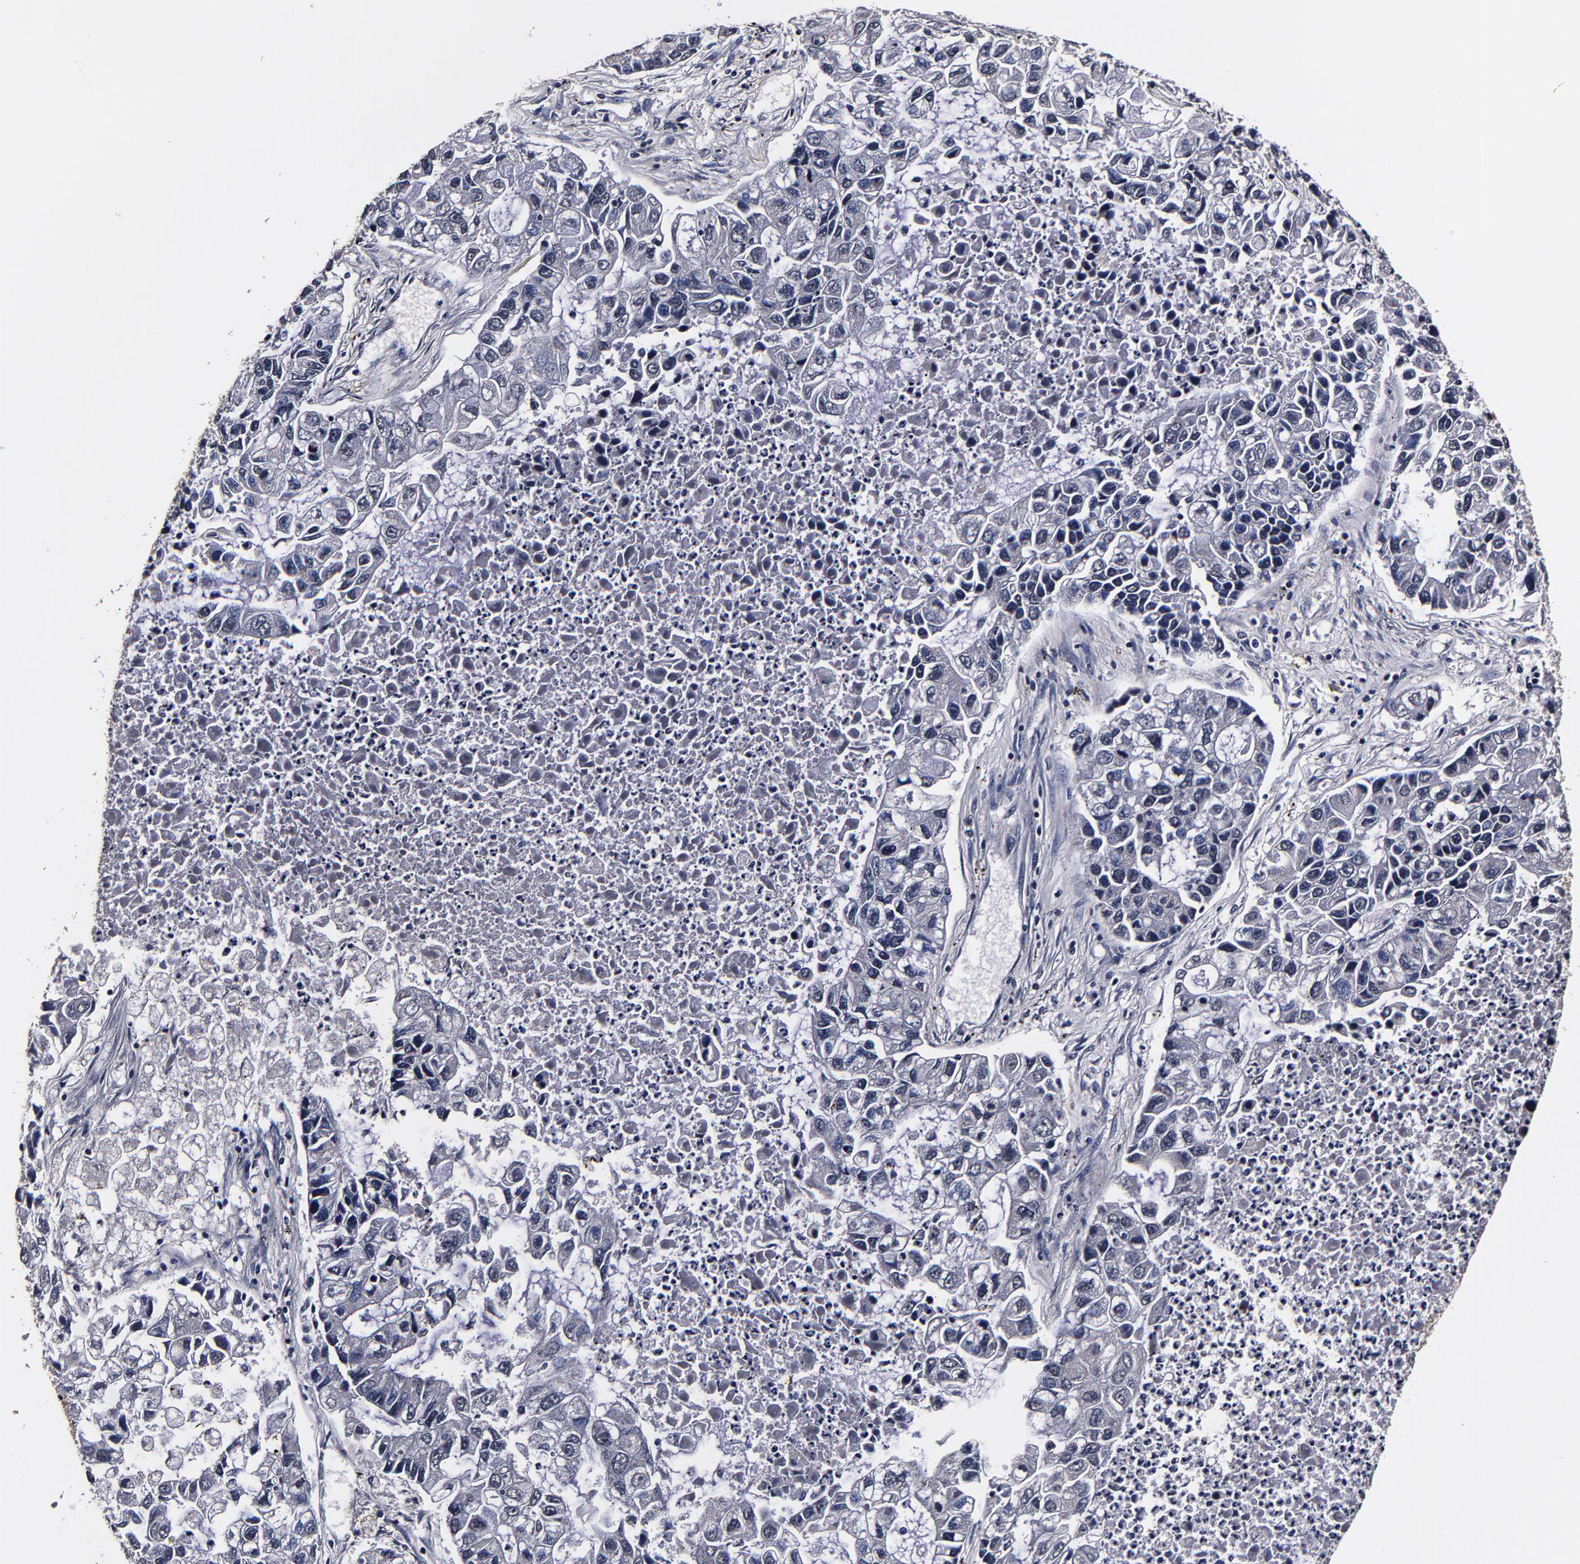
{"staining": {"intensity": "negative", "quantity": "none", "location": "none"}, "tissue": "lung cancer", "cell_type": "Tumor cells", "image_type": "cancer", "snomed": [{"axis": "morphology", "description": "Adenocarcinoma, NOS"}, {"axis": "topography", "description": "Lung"}], "caption": "Immunohistochemistry (IHC) histopathology image of adenocarcinoma (lung) stained for a protein (brown), which demonstrates no positivity in tumor cells.", "gene": "MMP15", "patient": {"sex": "female", "age": 51}}